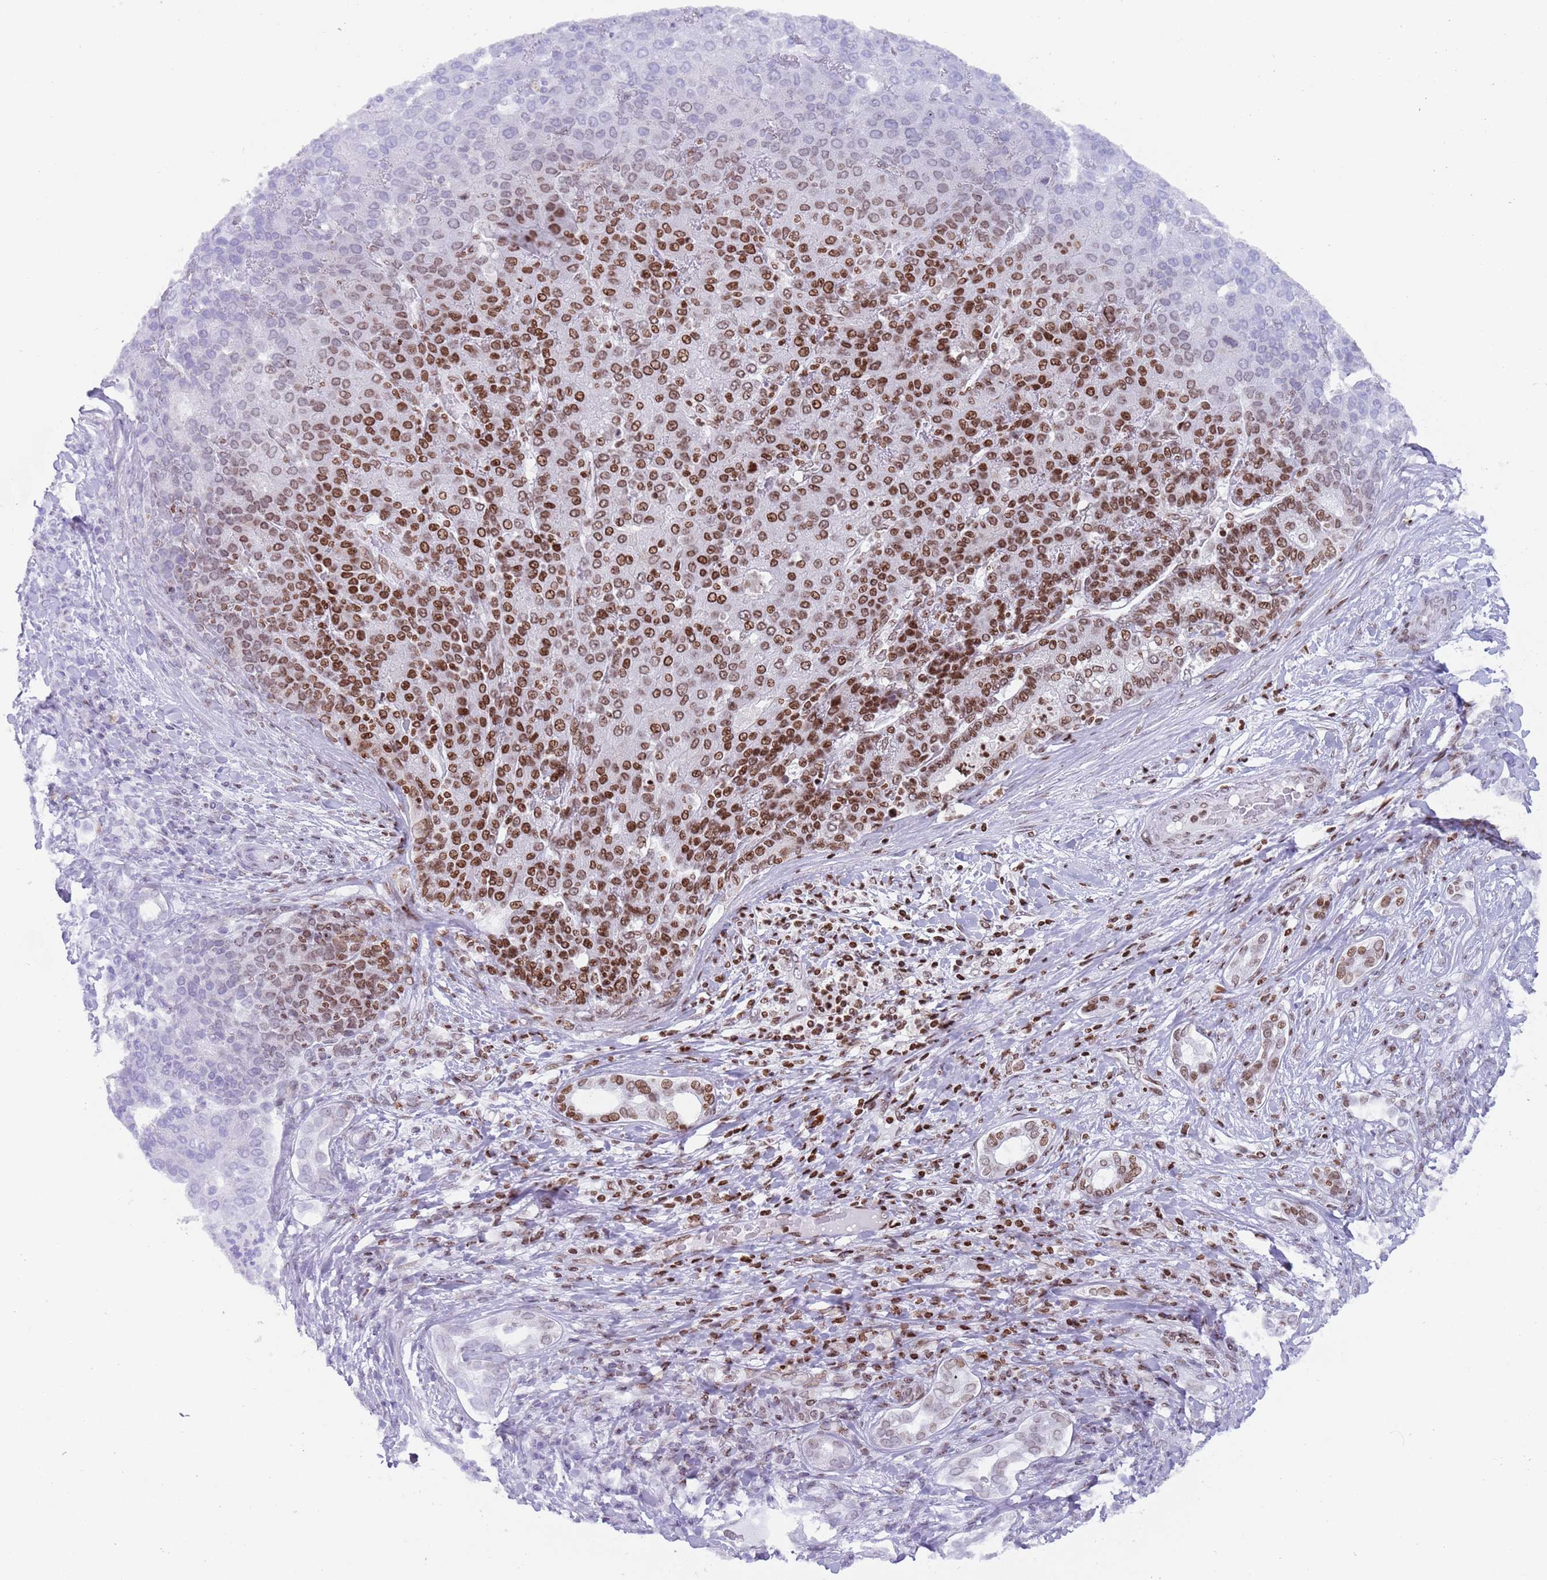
{"staining": {"intensity": "moderate", "quantity": "25%-75%", "location": "nuclear"}, "tissue": "liver cancer", "cell_type": "Tumor cells", "image_type": "cancer", "snomed": [{"axis": "morphology", "description": "Carcinoma, Hepatocellular, NOS"}, {"axis": "topography", "description": "Liver"}], "caption": "Liver cancer (hepatocellular carcinoma) was stained to show a protein in brown. There is medium levels of moderate nuclear staining in approximately 25%-75% of tumor cells.", "gene": "HDAC8", "patient": {"sex": "male", "age": 65}}